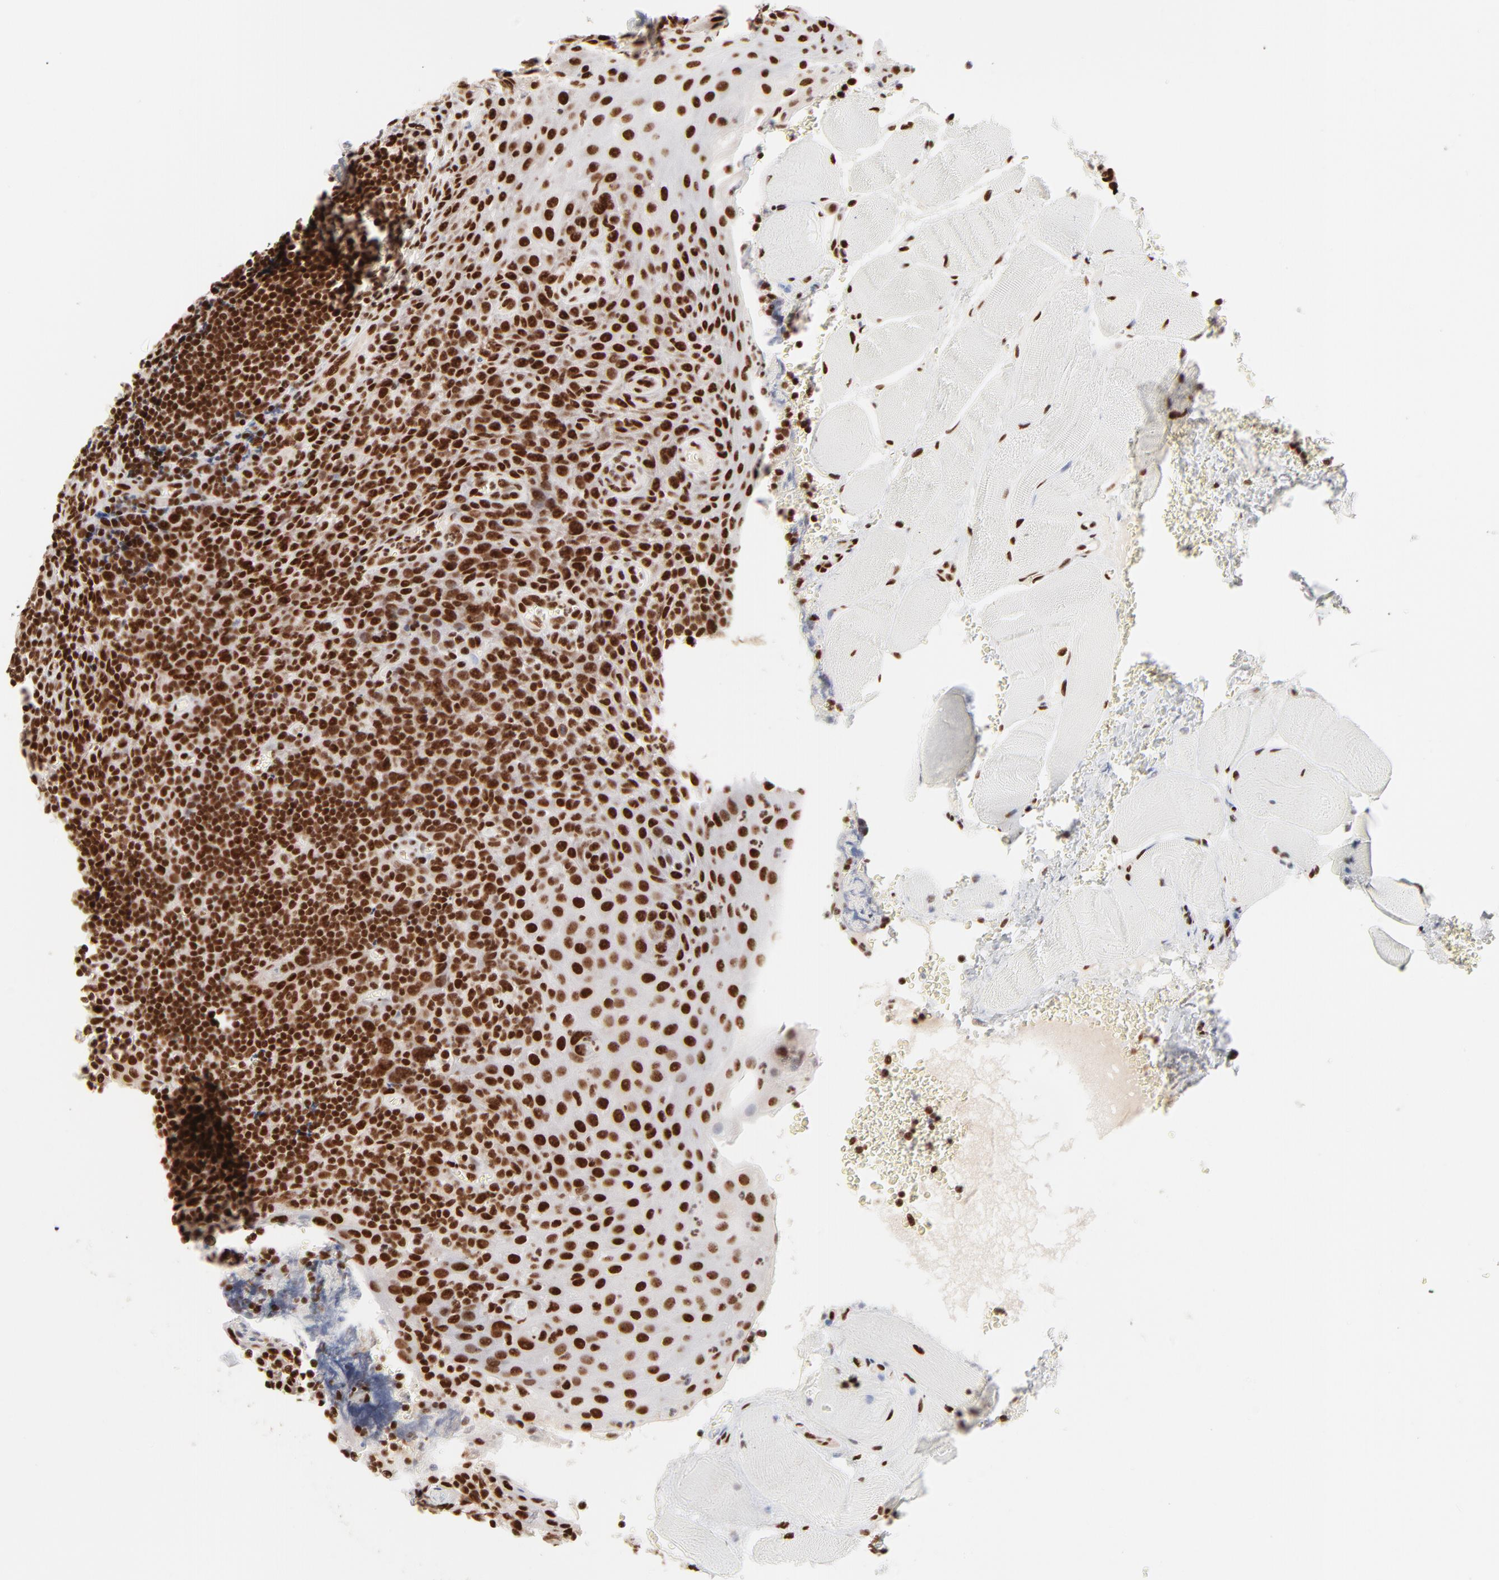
{"staining": {"intensity": "strong", "quantity": ">75%", "location": "nuclear"}, "tissue": "tonsil", "cell_type": "Germinal center cells", "image_type": "normal", "snomed": [{"axis": "morphology", "description": "Normal tissue, NOS"}, {"axis": "topography", "description": "Tonsil"}], "caption": "Strong nuclear staining is present in about >75% of germinal center cells in benign tonsil. The staining was performed using DAB to visualize the protein expression in brown, while the nuclei were stained in blue with hematoxylin (Magnification: 20x).", "gene": "TARDBP", "patient": {"sex": "male", "age": 20}}